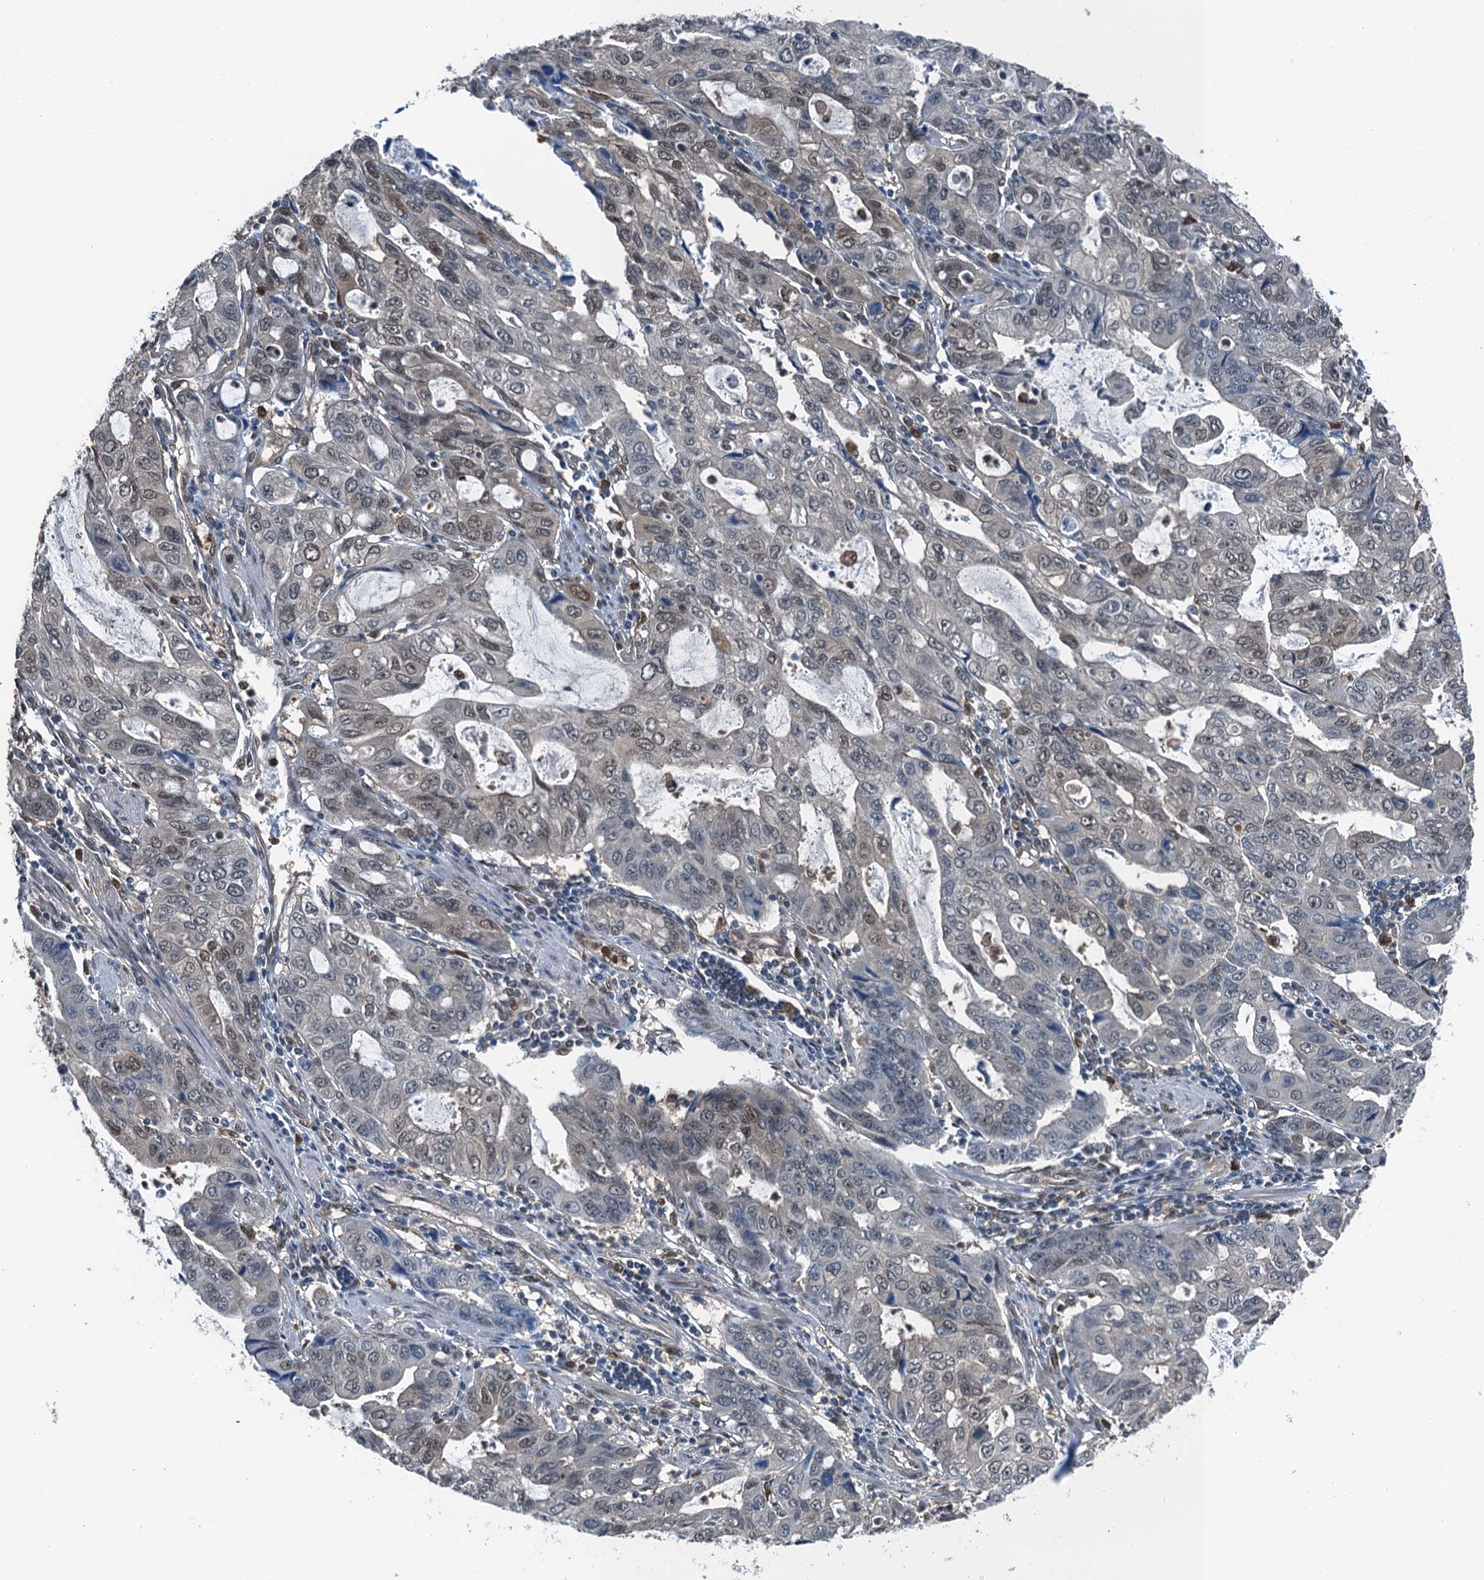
{"staining": {"intensity": "weak", "quantity": "<25%", "location": "nuclear"}, "tissue": "stomach cancer", "cell_type": "Tumor cells", "image_type": "cancer", "snomed": [{"axis": "morphology", "description": "Adenocarcinoma, NOS"}, {"axis": "topography", "description": "Stomach, upper"}], "caption": "Adenocarcinoma (stomach) stained for a protein using immunohistochemistry (IHC) shows no expression tumor cells.", "gene": "RNH1", "patient": {"sex": "female", "age": 52}}